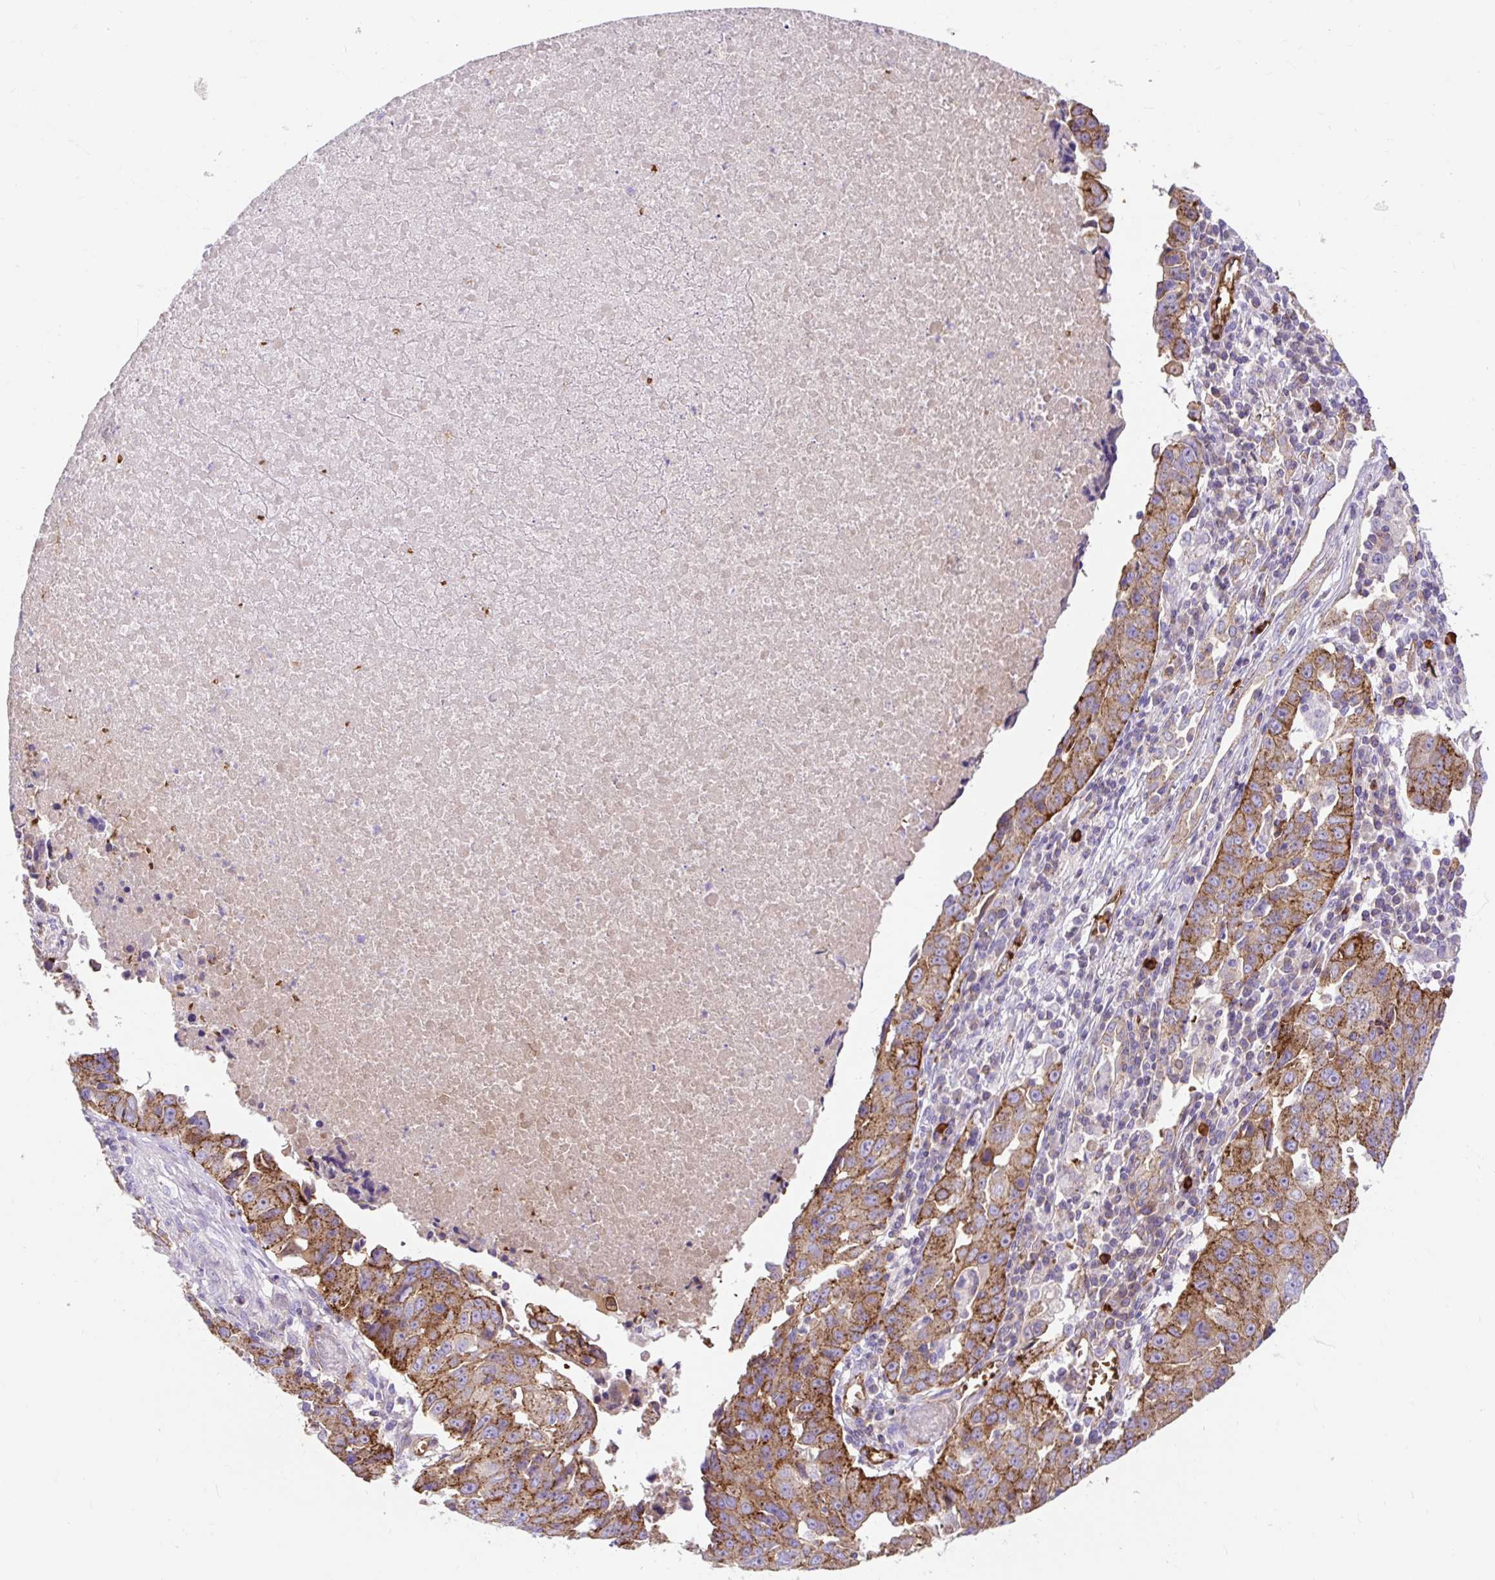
{"staining": {"intensity": "strong", "quantity": ">75%", "location": "cytoplasmic/membranous"}, "tissue": "lung cancer", "cell_type": "Tumor cells", "image_type": "cancer", "snomed": [{"axis": "morphology", "description": "Squamous cell carcinoma, NOS"}, {"axis": "topography", "description": "Lung"}], "caption": "Tumor cells reveal high levels of strong cytoplasmic/membranous positivity in approximately >75% of cells in human lung cancer (squamous cell carcinoma).", "gene": "HIP1R", "patient": {"sex": "female", "age": 66}}